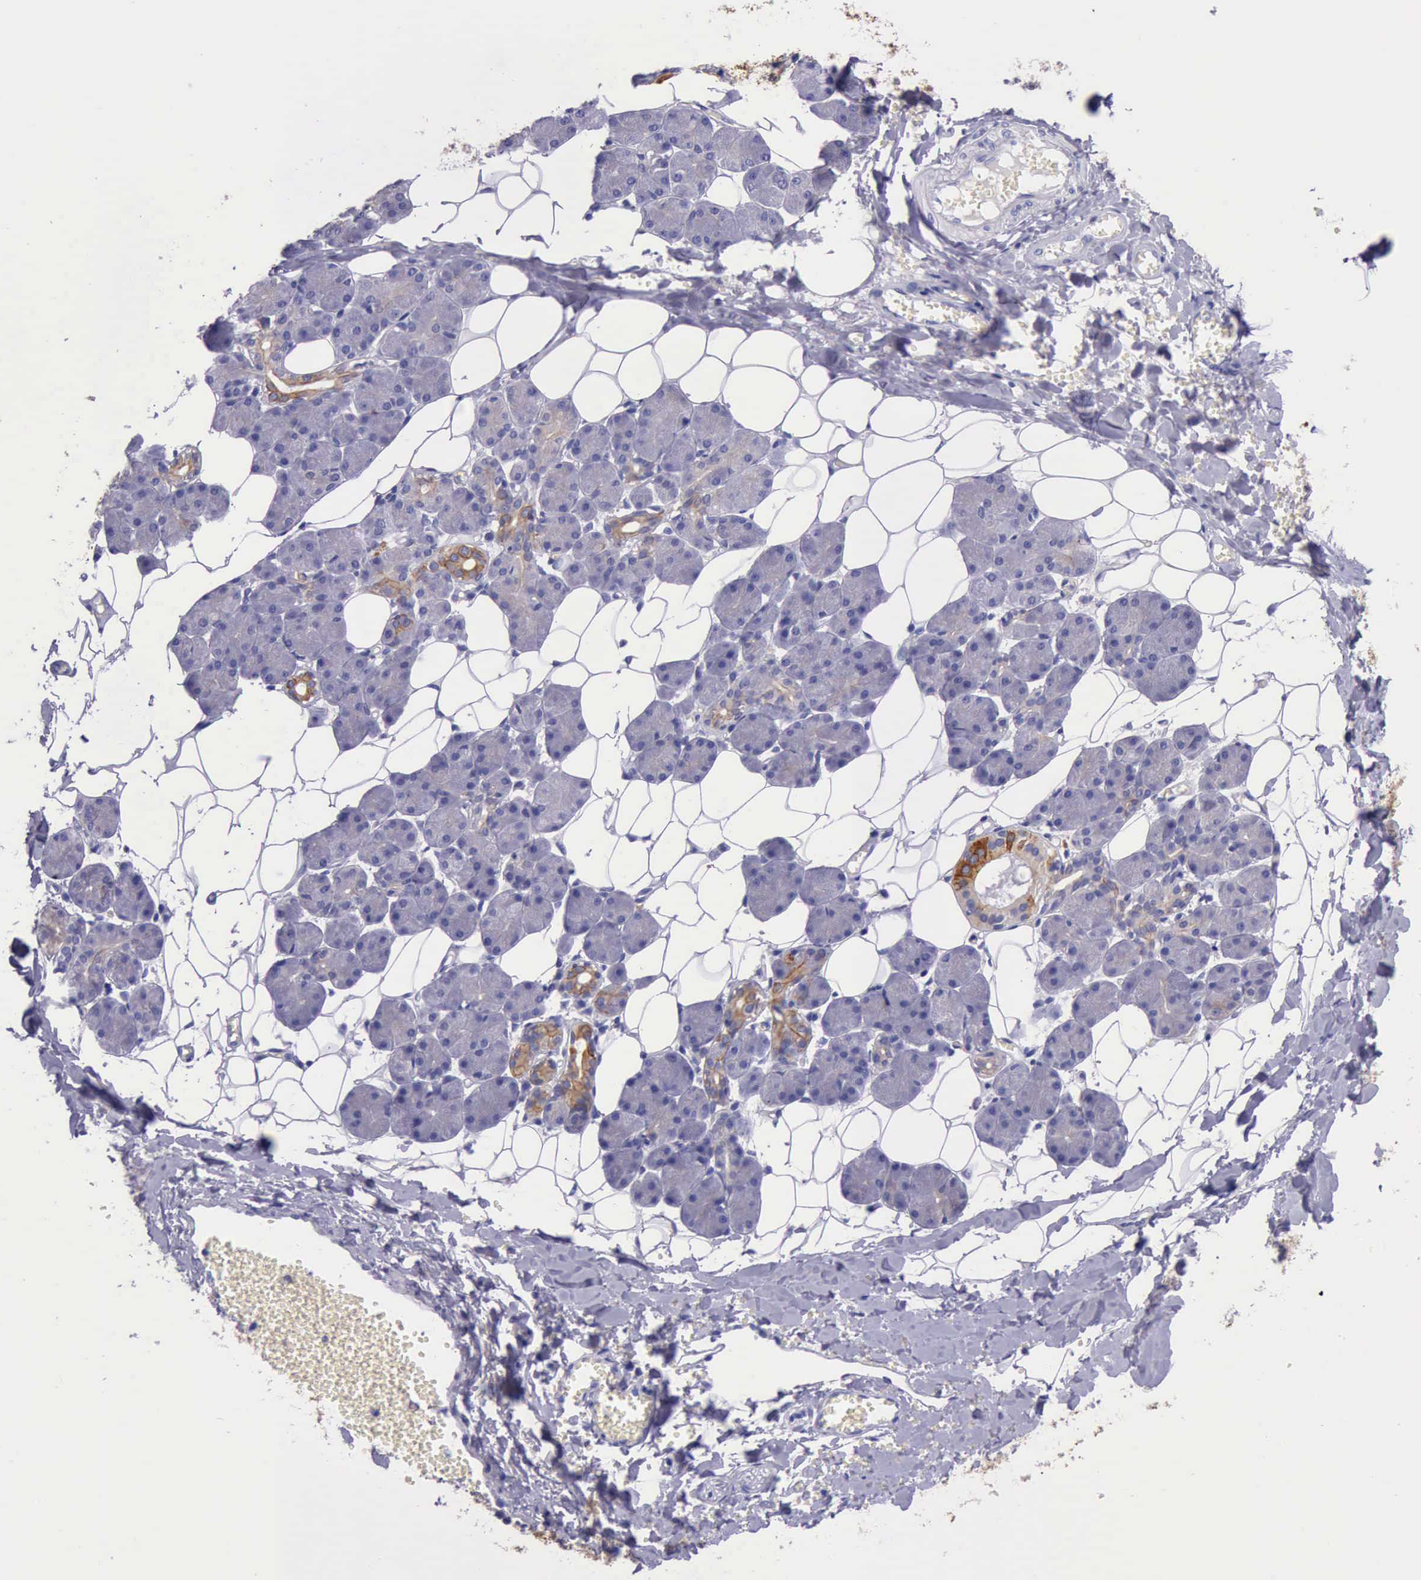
{"staining": {"intensity": "moderate", "quantity": "<25%", "location": "cytoplasmic/membranous"}, "tissue": "salivary gland", "cell_type": "Glandular cells", "image_type": "normal", "snomed": [{"axis": "morphology", "description": "Normal tissue, NOS"}, {"axis": "morphology", "description": "Adenoma, NOS"}, {"axis": "topography", "description": "Salivary gland"}], "caption": "Normal salivary gland was stained to show a protein in brown. There is low levels of moderate cytoplasmic/membranous expression in approximately <25% of glandular cells. The protein of interest is stained brown, and the nuclei are stained in blue (DAB (3,3'-diaminobenzidine) IHC with brightfield microscopy, high magnification).", "gene": "KRT8", "patient": {"sex": "female", "age": 32}}